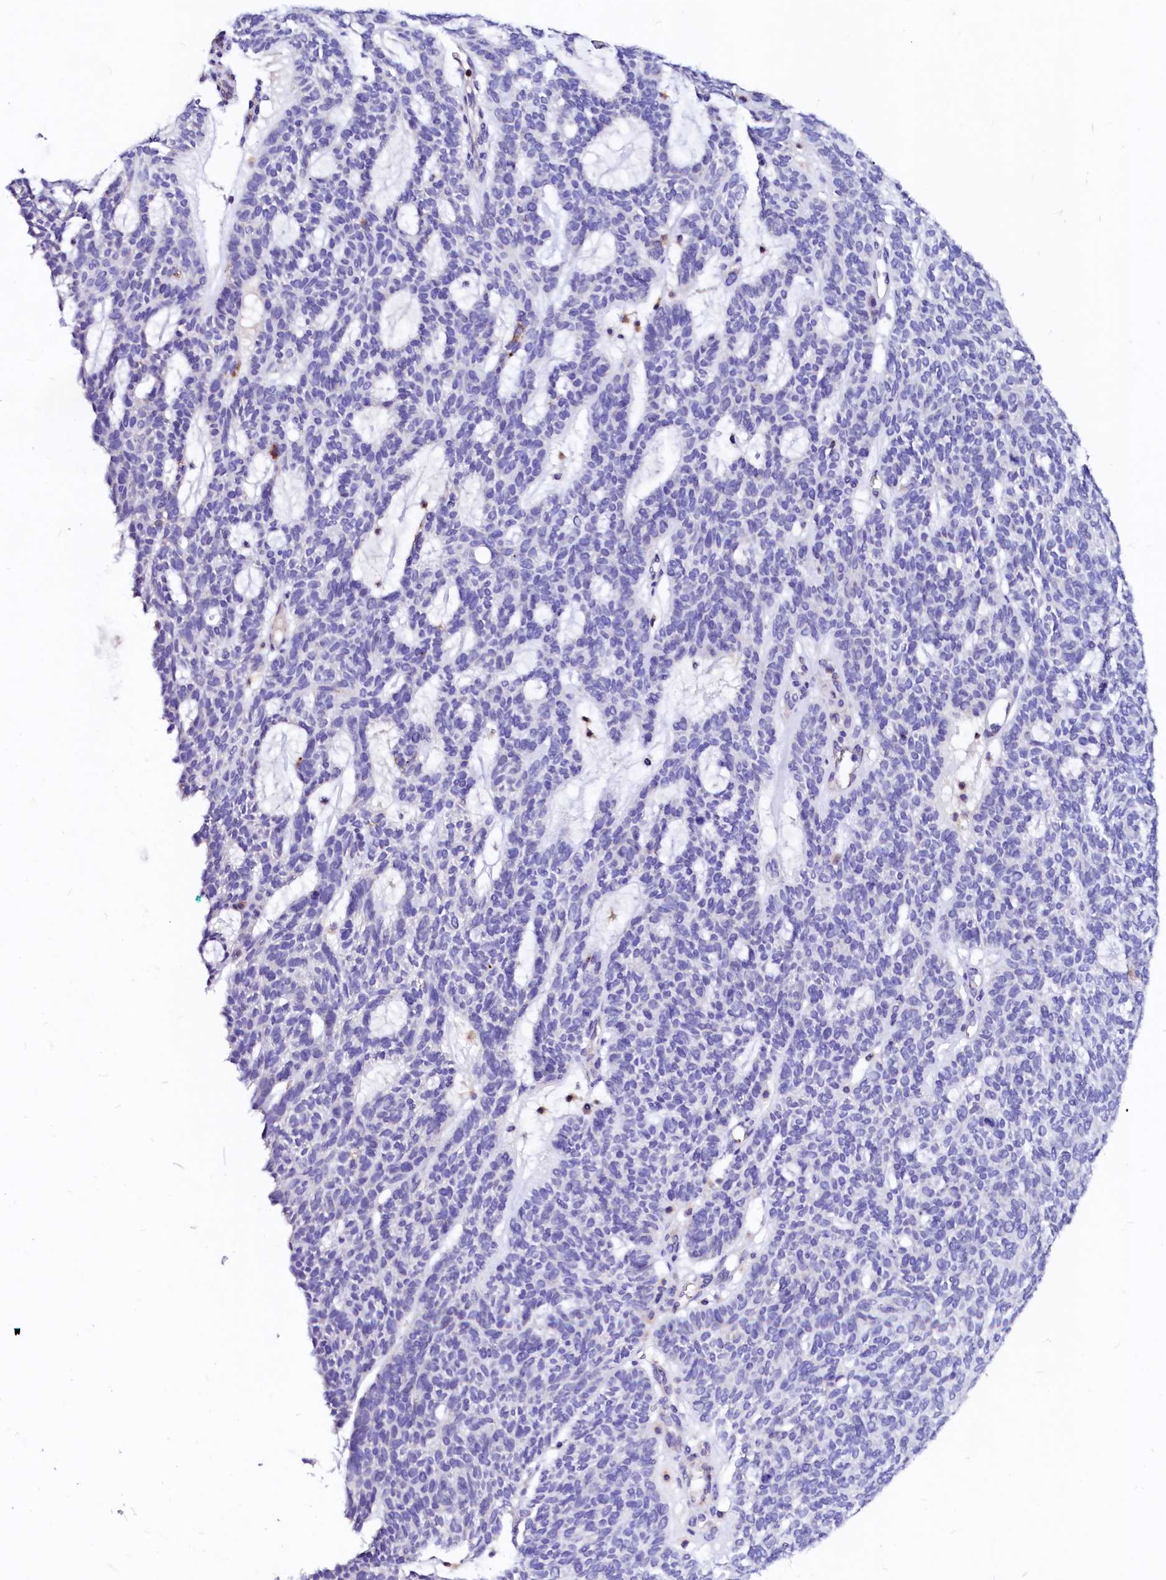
{"staining": {"intensity": "negative", "quantity": "none", "location": "none"}, "tissue": "skin cancer", "cell_type": "Tumor cells", "image_type": "cancer", "snomed": [{"axis": "morphology", "description": "Squamous cell carcinoma, NOS"}, {"axis": "topography", "description": "Skin"}], "caption": "The micrograph displays no significant staining in tumor cells of squamous cell carcinoma (skin).", "gene": "RAB27A", "patient": {"sex": "female", "age": 90}}